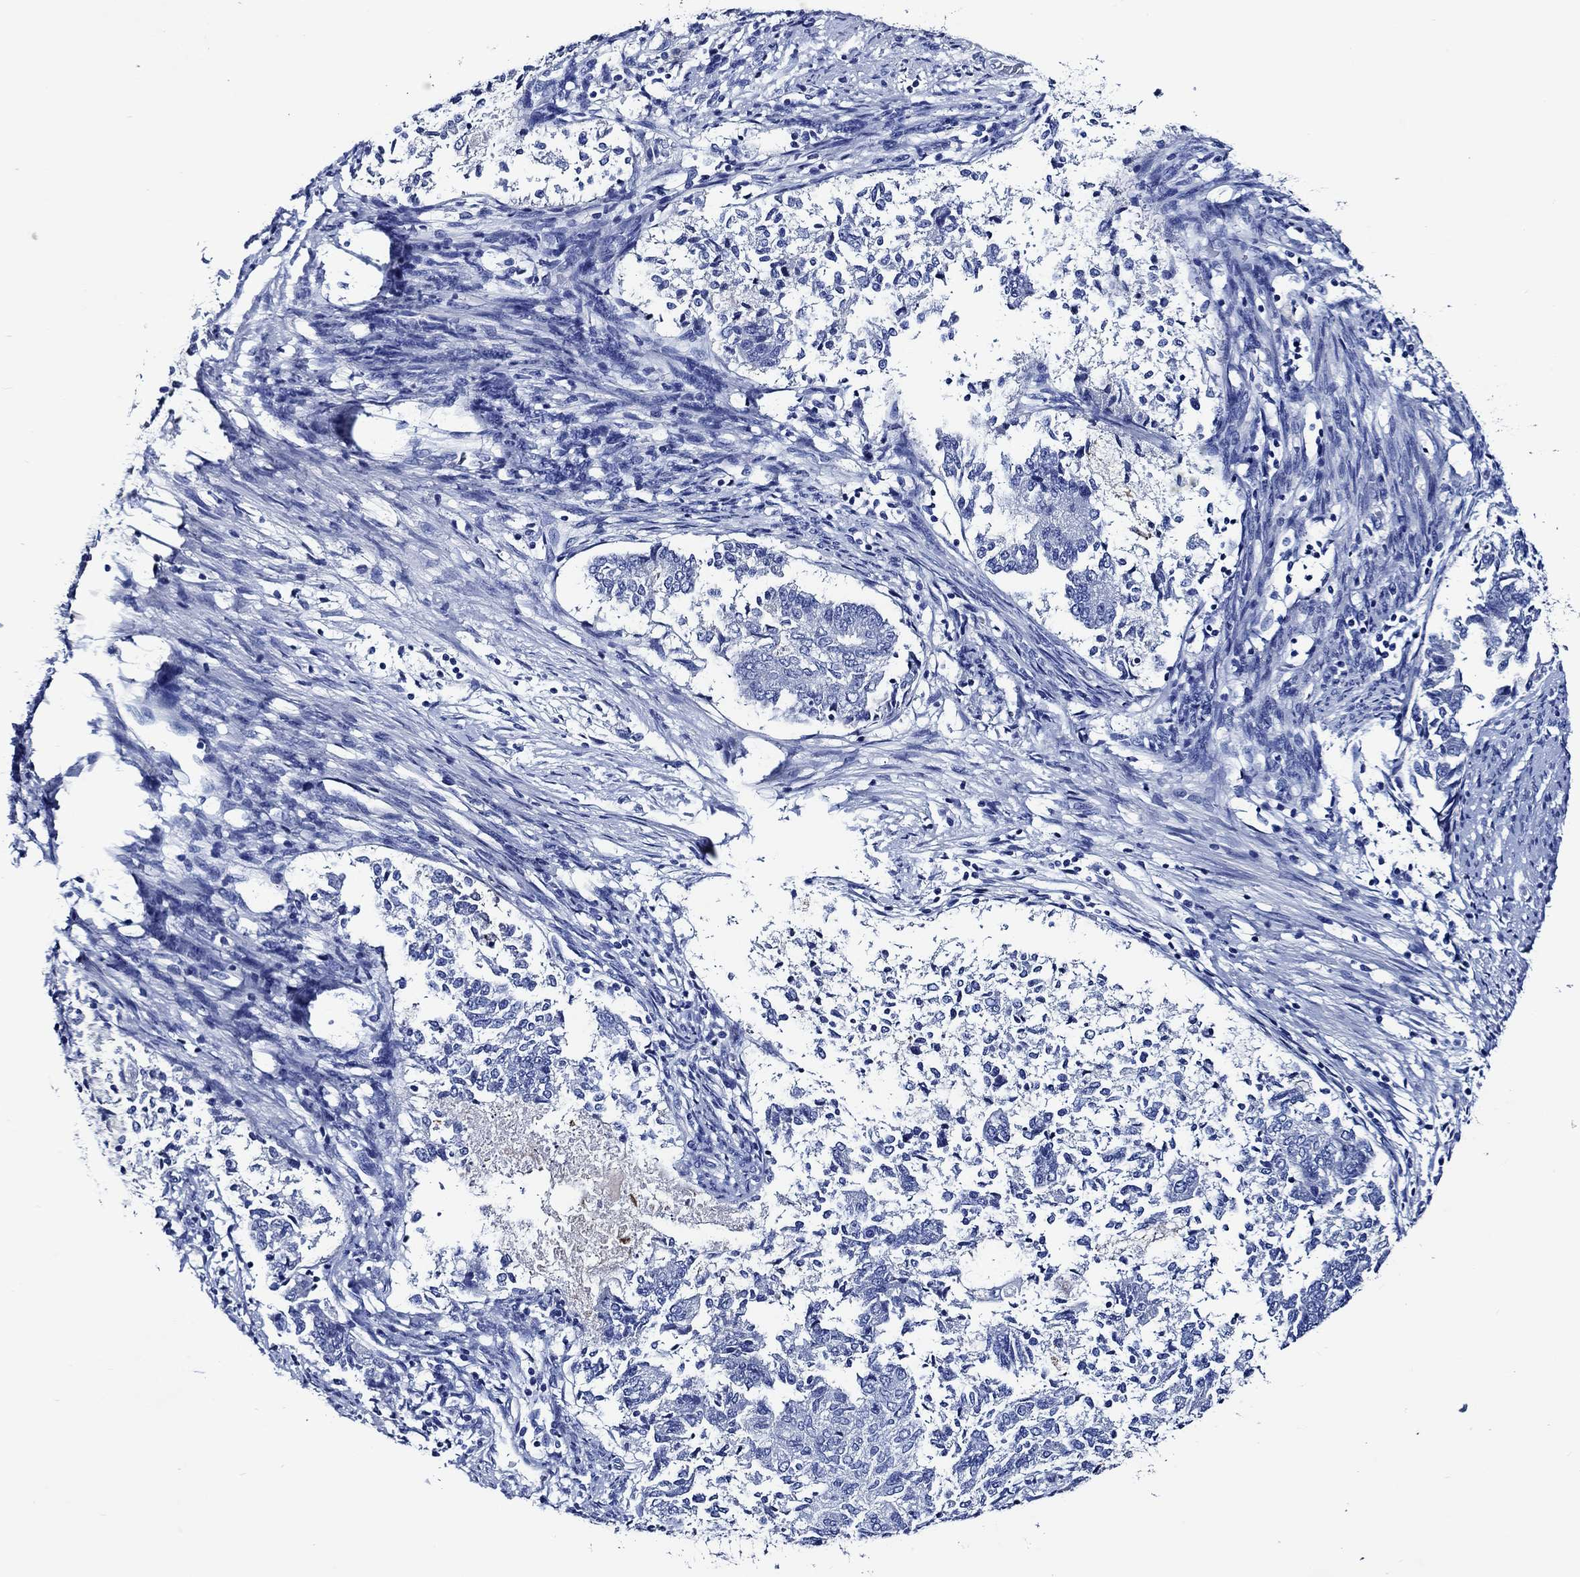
{"staining": {"intensity": "negative", "quantity": "none", "location": "none"}, "tissue": "endometrial cancer", "cell_type": "Tumor cells", "image_type": "cancer", "snomed": [{"axis": "morphology", "description": "Adenocarcinoma, NOS"}, {"axis": "topography", "description": "Endometrium"}], "caption": "Immunohistochemical staining of endometrial cancer (adenocarcinoma) demonstrates no significant positivity in tumor cells.", "gene": "WDR62", "patient": {"sex": "female", "age": 65}}